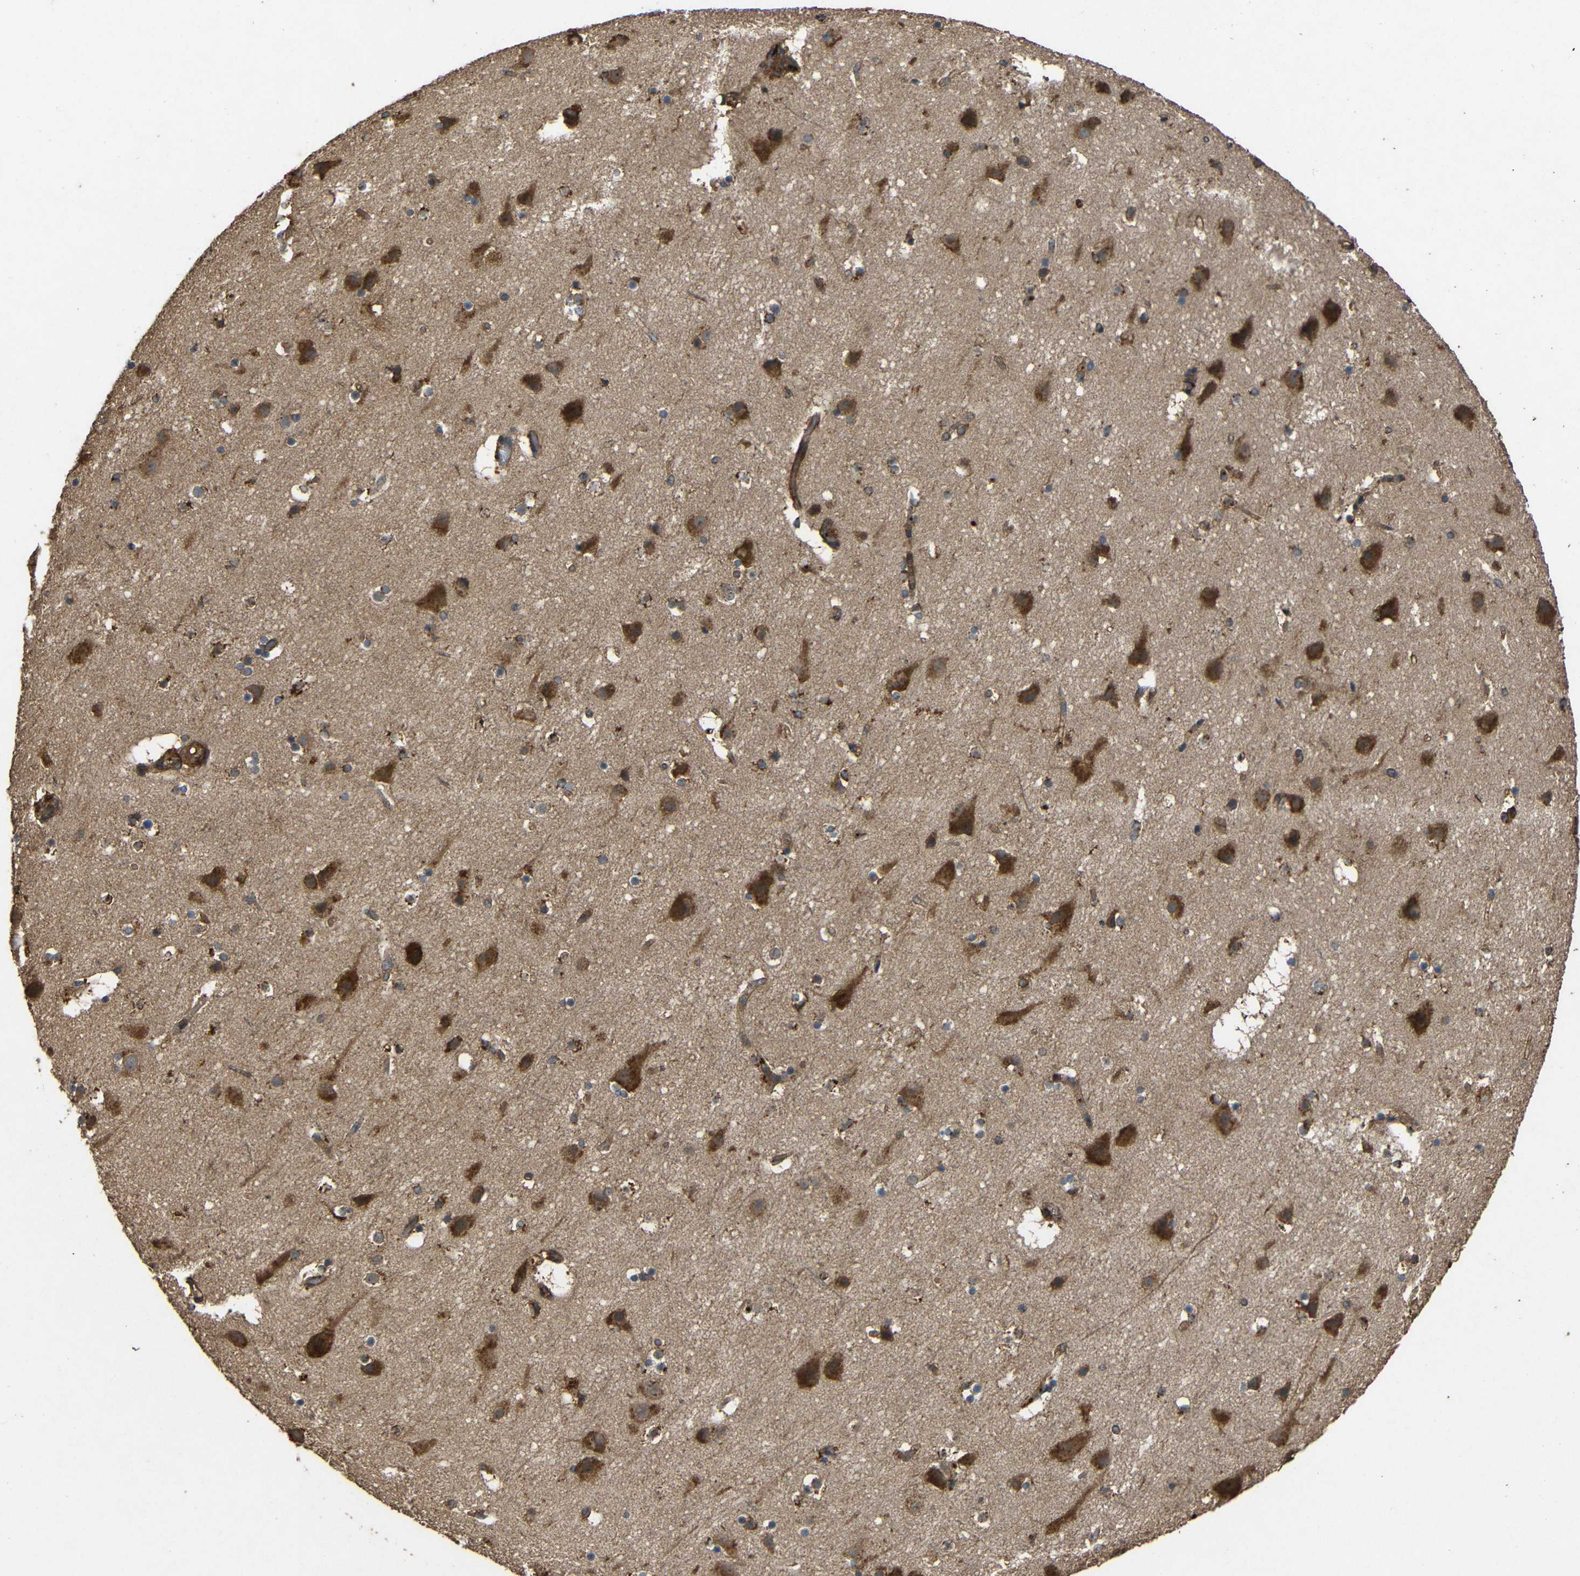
{"staining": {"intensity": "moderate", "quantity": "25%-75%", "location": "cytoplasmic/membranous"}, "tissue": "cerebral cortex", "cell_type": "Endothelial cells", "image_type": "normal", "snomed": [{"axis": "morphology", "description": "Normal tissue, NOS"}, {"axis": "topography", "description": "Cerebral cortex"}], "caption": "A brown stain shows moderate cytoplasmic/membranous expression of a protein in endothelial cells of benign cerebral cortex. The staining is performed using DAB brown chromogen to label protein expression. The nuclei are counter-stained blue using hematoxylin.", "gene": "EIF2S1", "patient": {"sex": "male", "age": 45}}